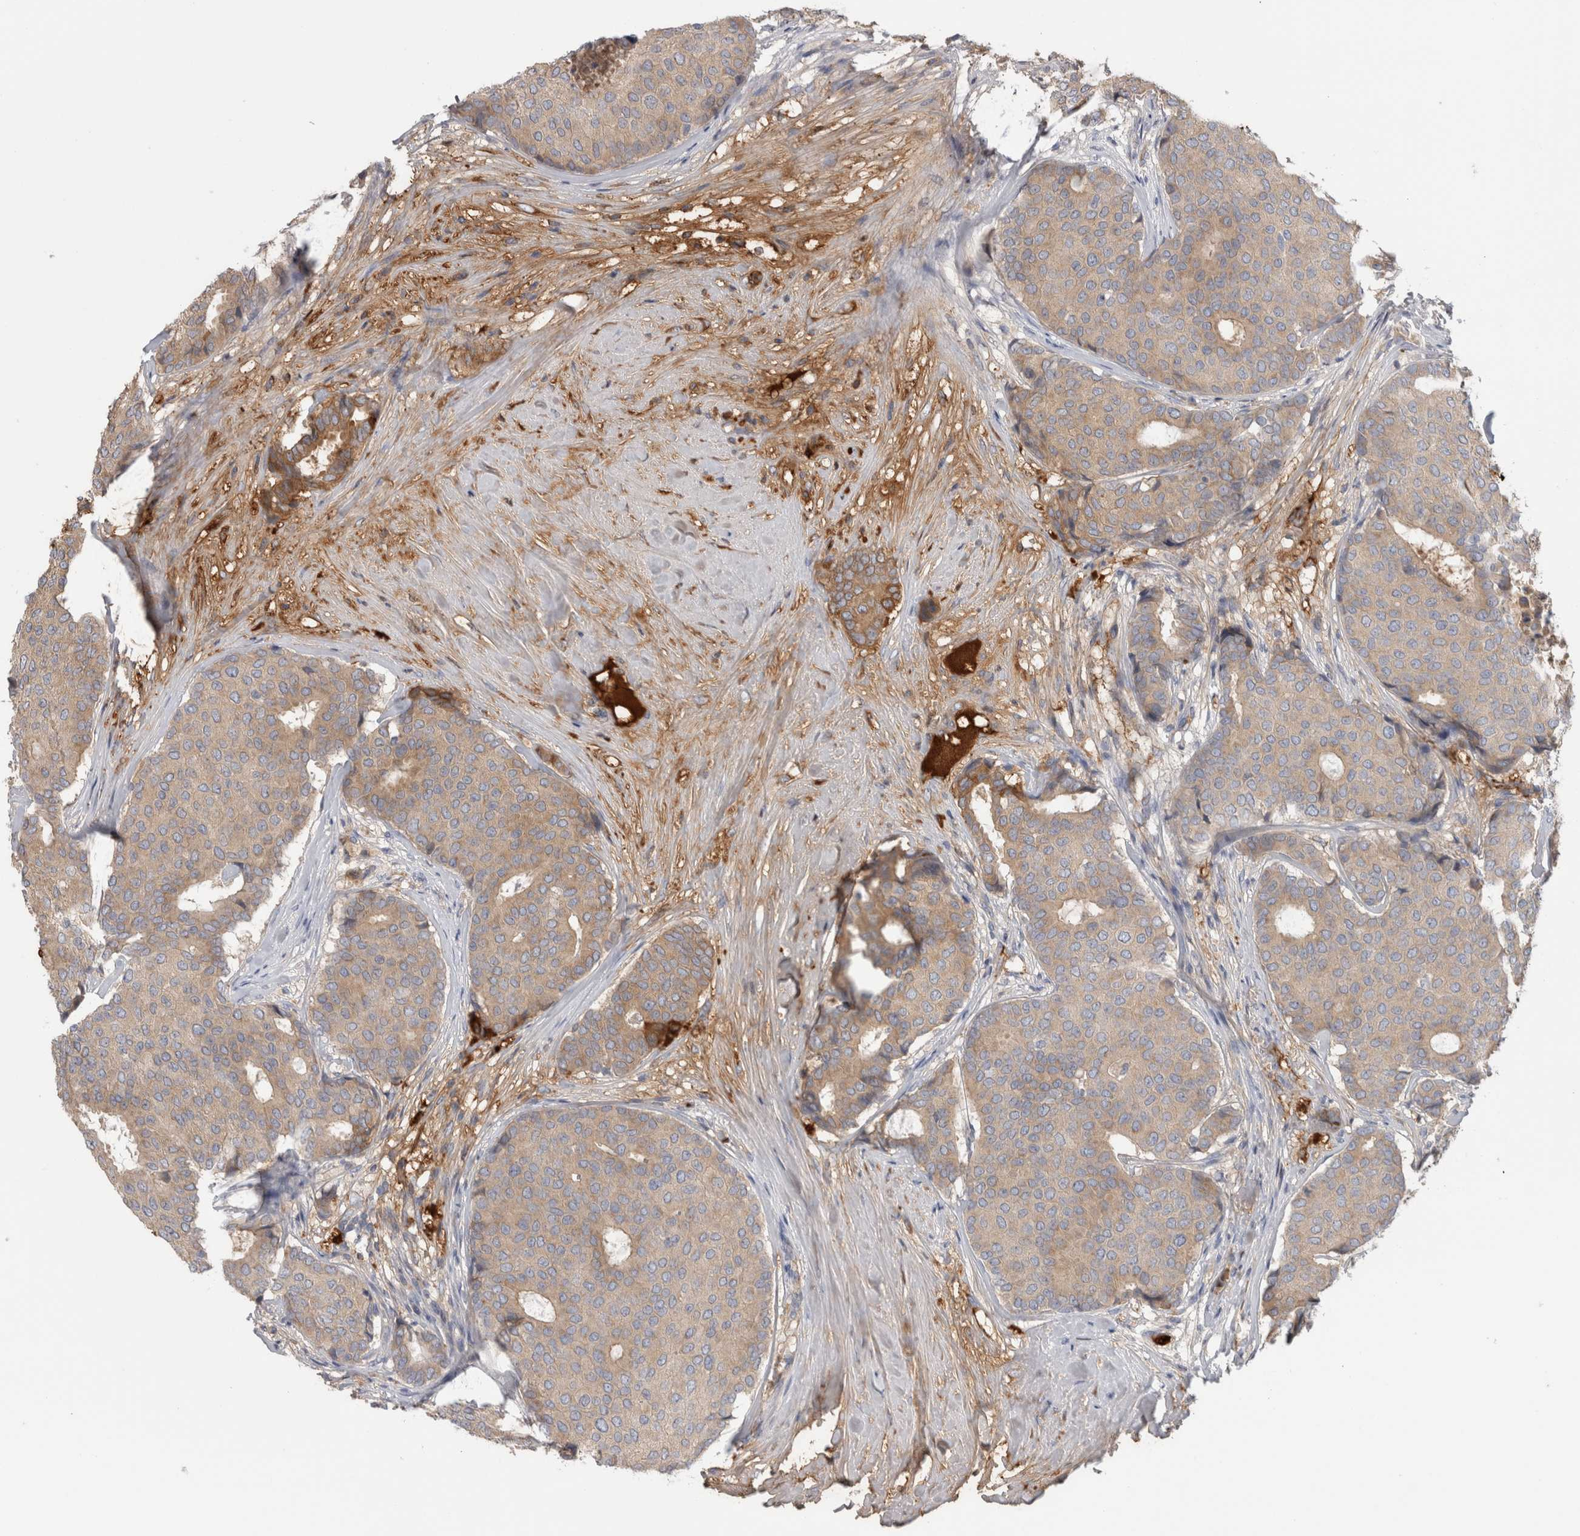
{"staining": {"intensity": "weak", "quantity": "25%-75%", "location": "cytoplasmic/membranous"}, "tissue": "breast cancer", "cell_type": "Tumor cells", "image_type": "cancer", "snomed": [{"axis": "morphology", "description": "Duct carcinoma"}, {"axis": "topography", "description": "Breast"}], "caption": "Weak cytoplasmic/membranous positivity for a protein is identified in approximately 25%-75% of tumor cells of breast cancer using immunohistochemistry (IHC).", "gene": "TBCE", "patient": {"sex": "female", "age": 75}}